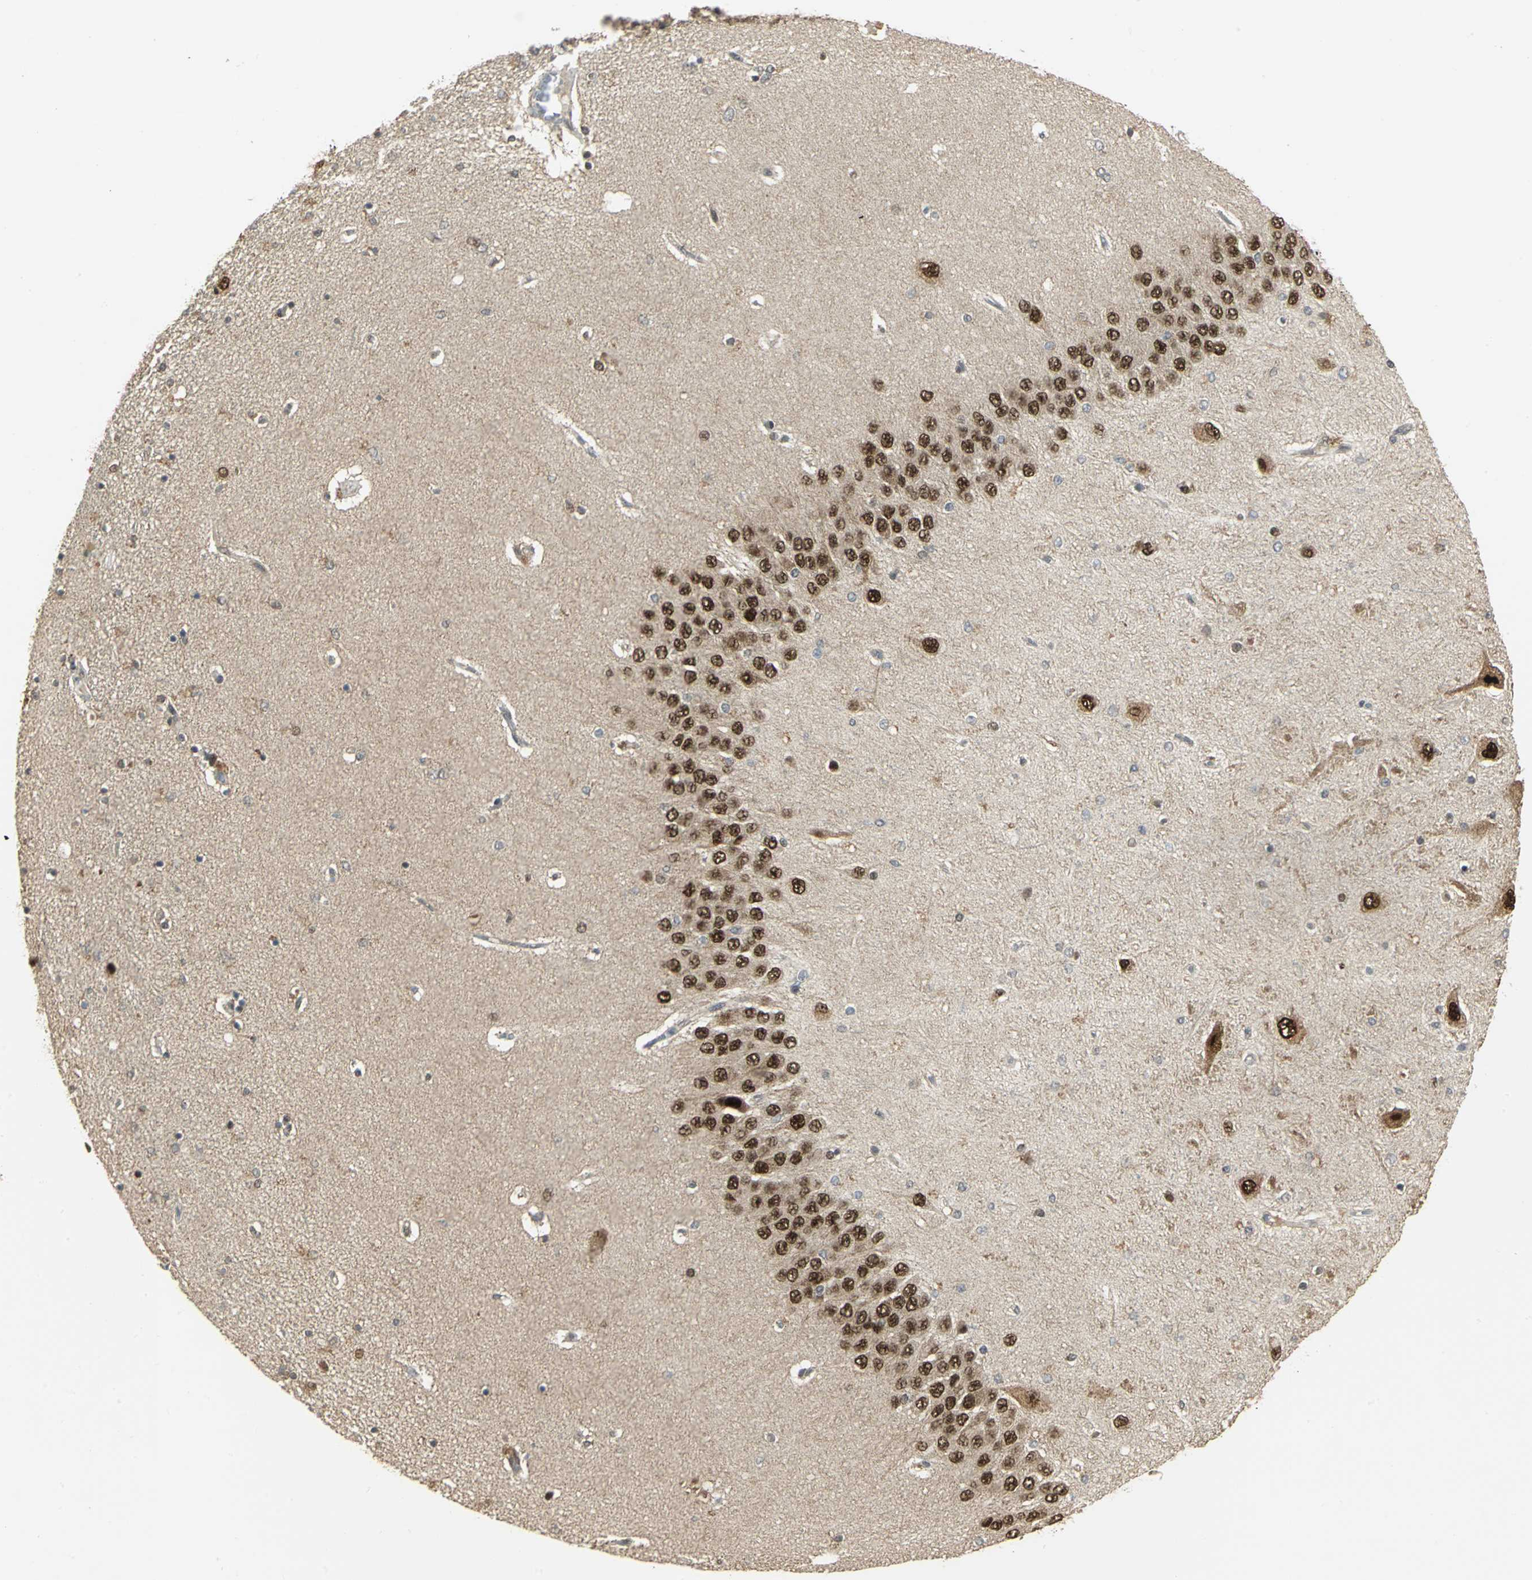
{"staining": {"intensity": "moderate", "quantity": ">75%", "location": "cytoplasmic/membranous,nuclear"}, "tissue": "hippocampus", "cell_type": "Glial cells", "image_type": "normal", "snomed": [{"axis": "morphology", "description": "Normal tissue, NOS"}, {"axis": "topography", "description": "Hippocampus"}], "caption": "Immunohistochemistry photomicrograph of benign hippocampus stained for a protein (brown), which reveals medium levels of moderate cytoplasmic/membranous,nuclear expression in approximately >75% of glial cells.", "gene": "PSMC4", "patient": {"sex": "female", "age": 54}}